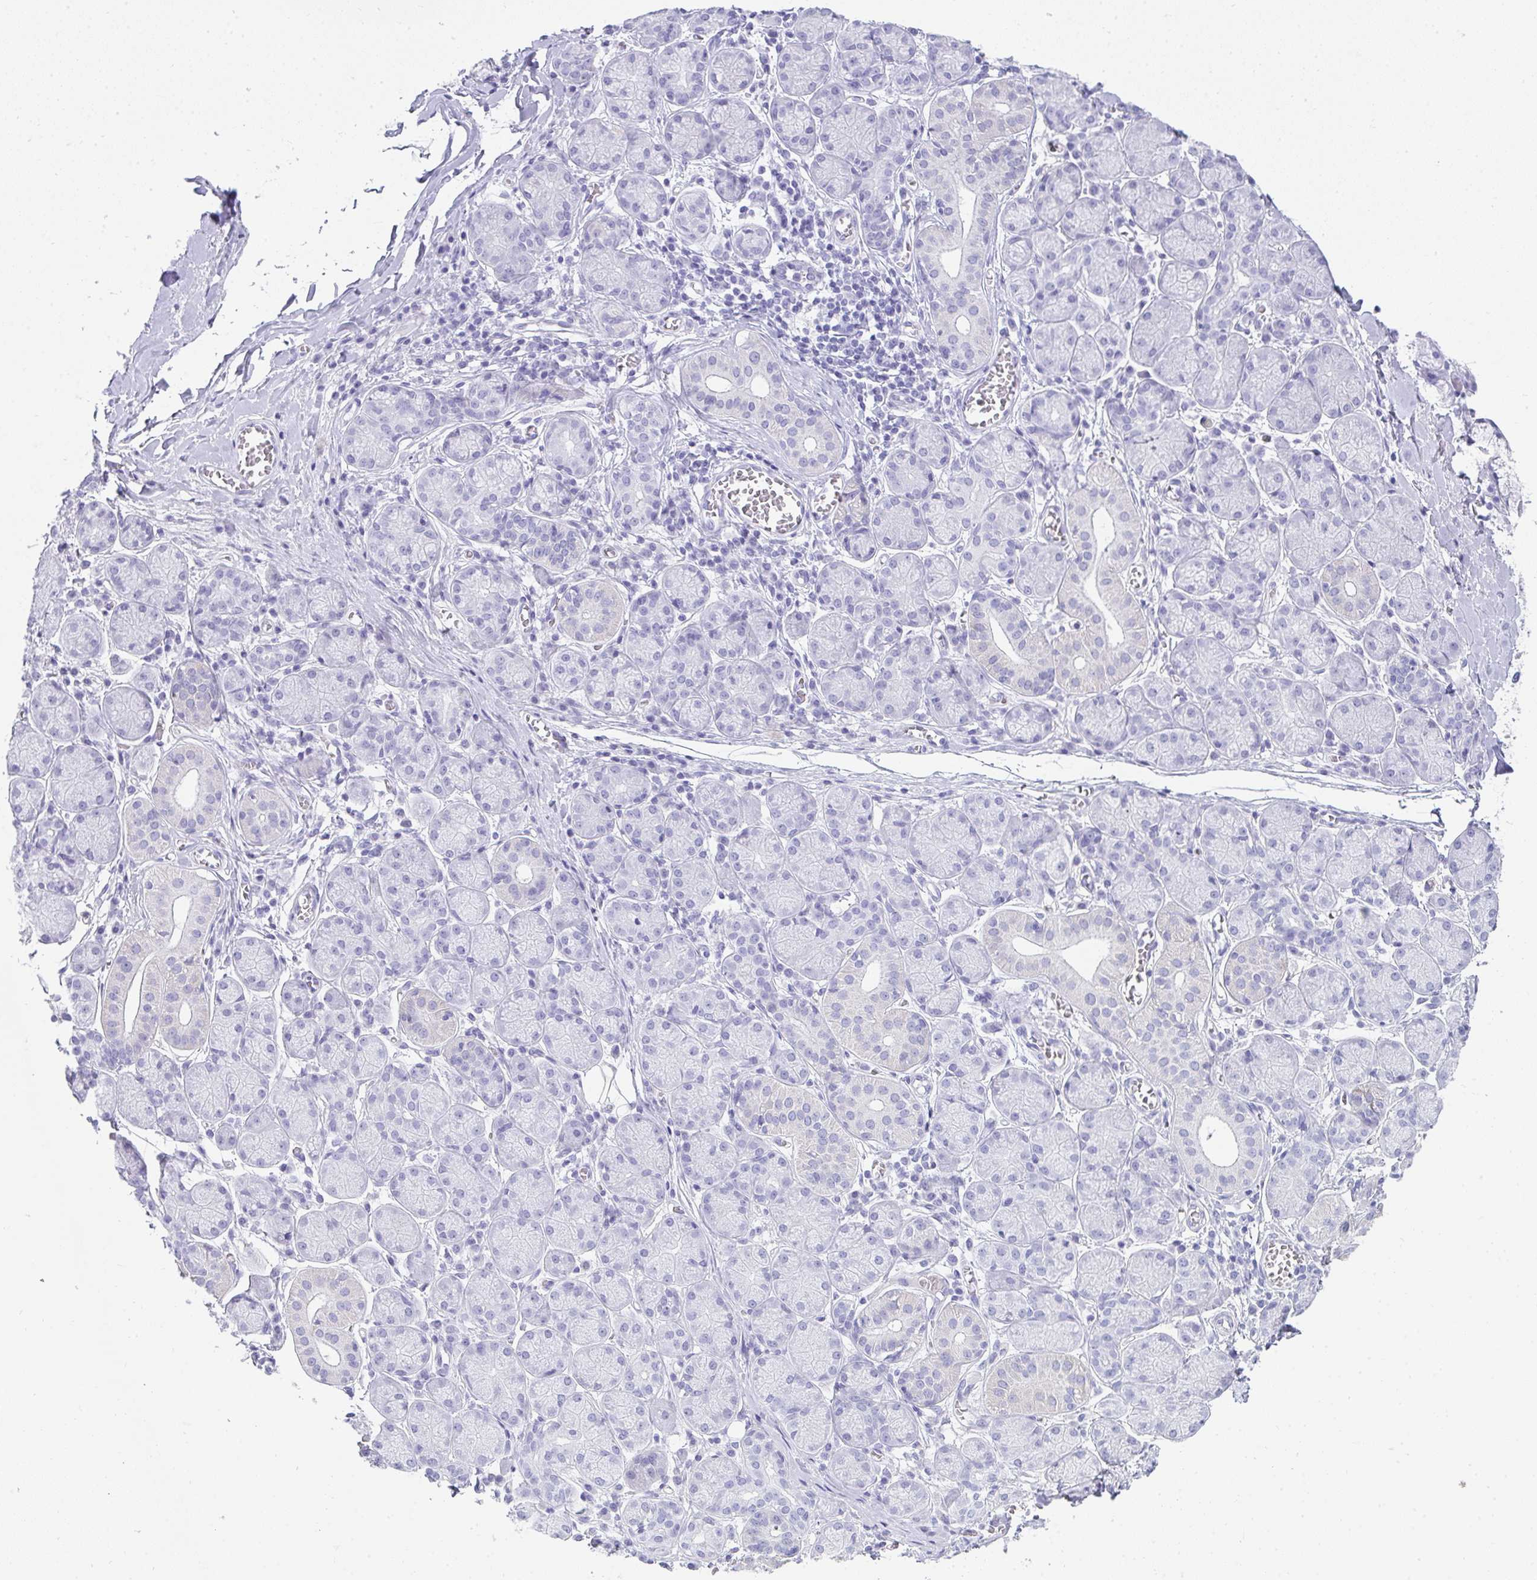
{"staining": {"intensity": "negative", "quantity": "none", "location": "none"}, "tissue": "salivary gland", "cell_type": "Glandular cells", "image_type": "normal", "snomed": [{"axis": "morphology", "description": "Normal tissue, NOS"}, {"axis": "topography", "description": "Salivary gland"}], "caption": "The photomicrograph shows no significant positivity in glandular cells of salivary gland. The staining is performed using DAB brown chromogen with nuclei counter-stained in using hematoxylin.", "gene": "RLF", "patient": {"sex": "female", "age": 24}}